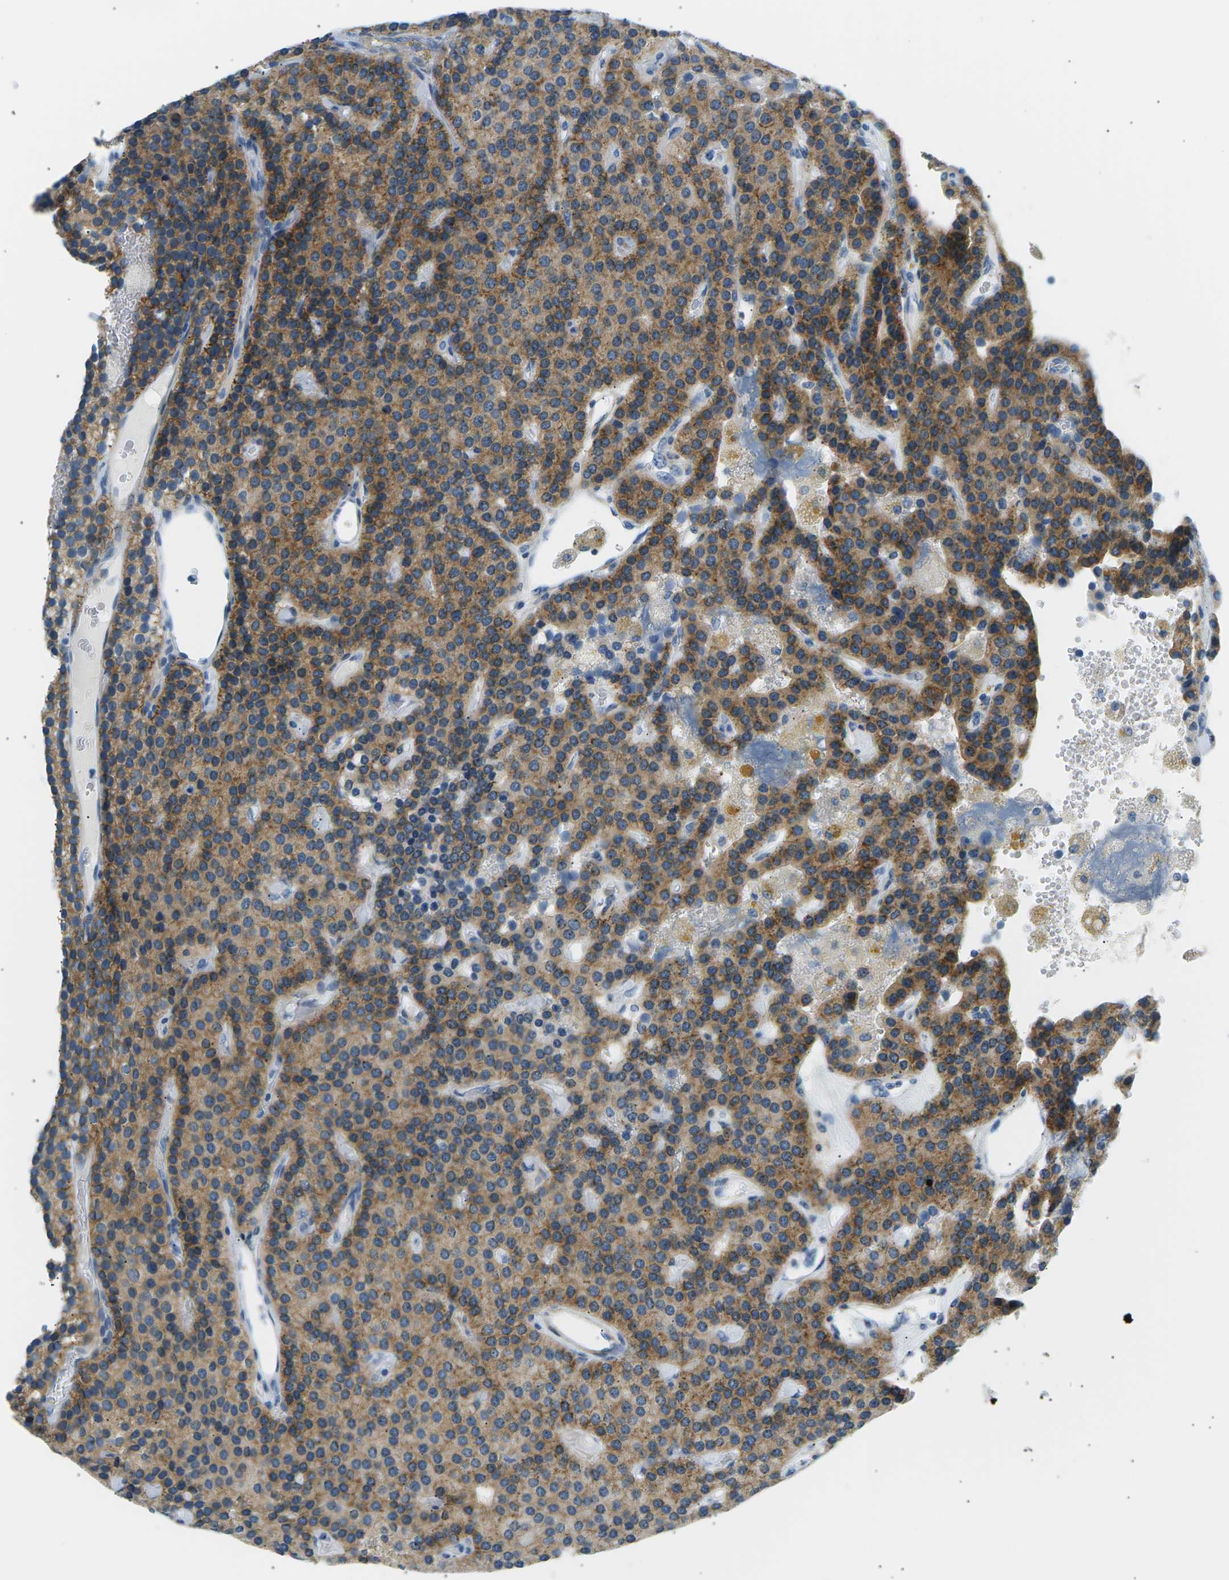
{"staining": {"intensity": "moderate", "quantity": ">75%", "location": "cytoplasmic/membranous"}, "tissue": "parathyroid gland", "cell_type": "Glandular cells", "image_type": "normal", "snomed": [{"axis": "morphology", "description": "Normal tissue, NOS"}, {"axis": "morphology", "description": "Adenoma, NOS"}, {"axis": "topography", "description": "Parathyroid gland"}], "caption": "Protein positivity by immunohistochemistry shows moderate cytoplasmic/membranous staining in about >75% of glandular cells in unremarkable parathyroid gland.", "gene": "SEPTIN5", "patient": {"sex": "female", "age": 86}}